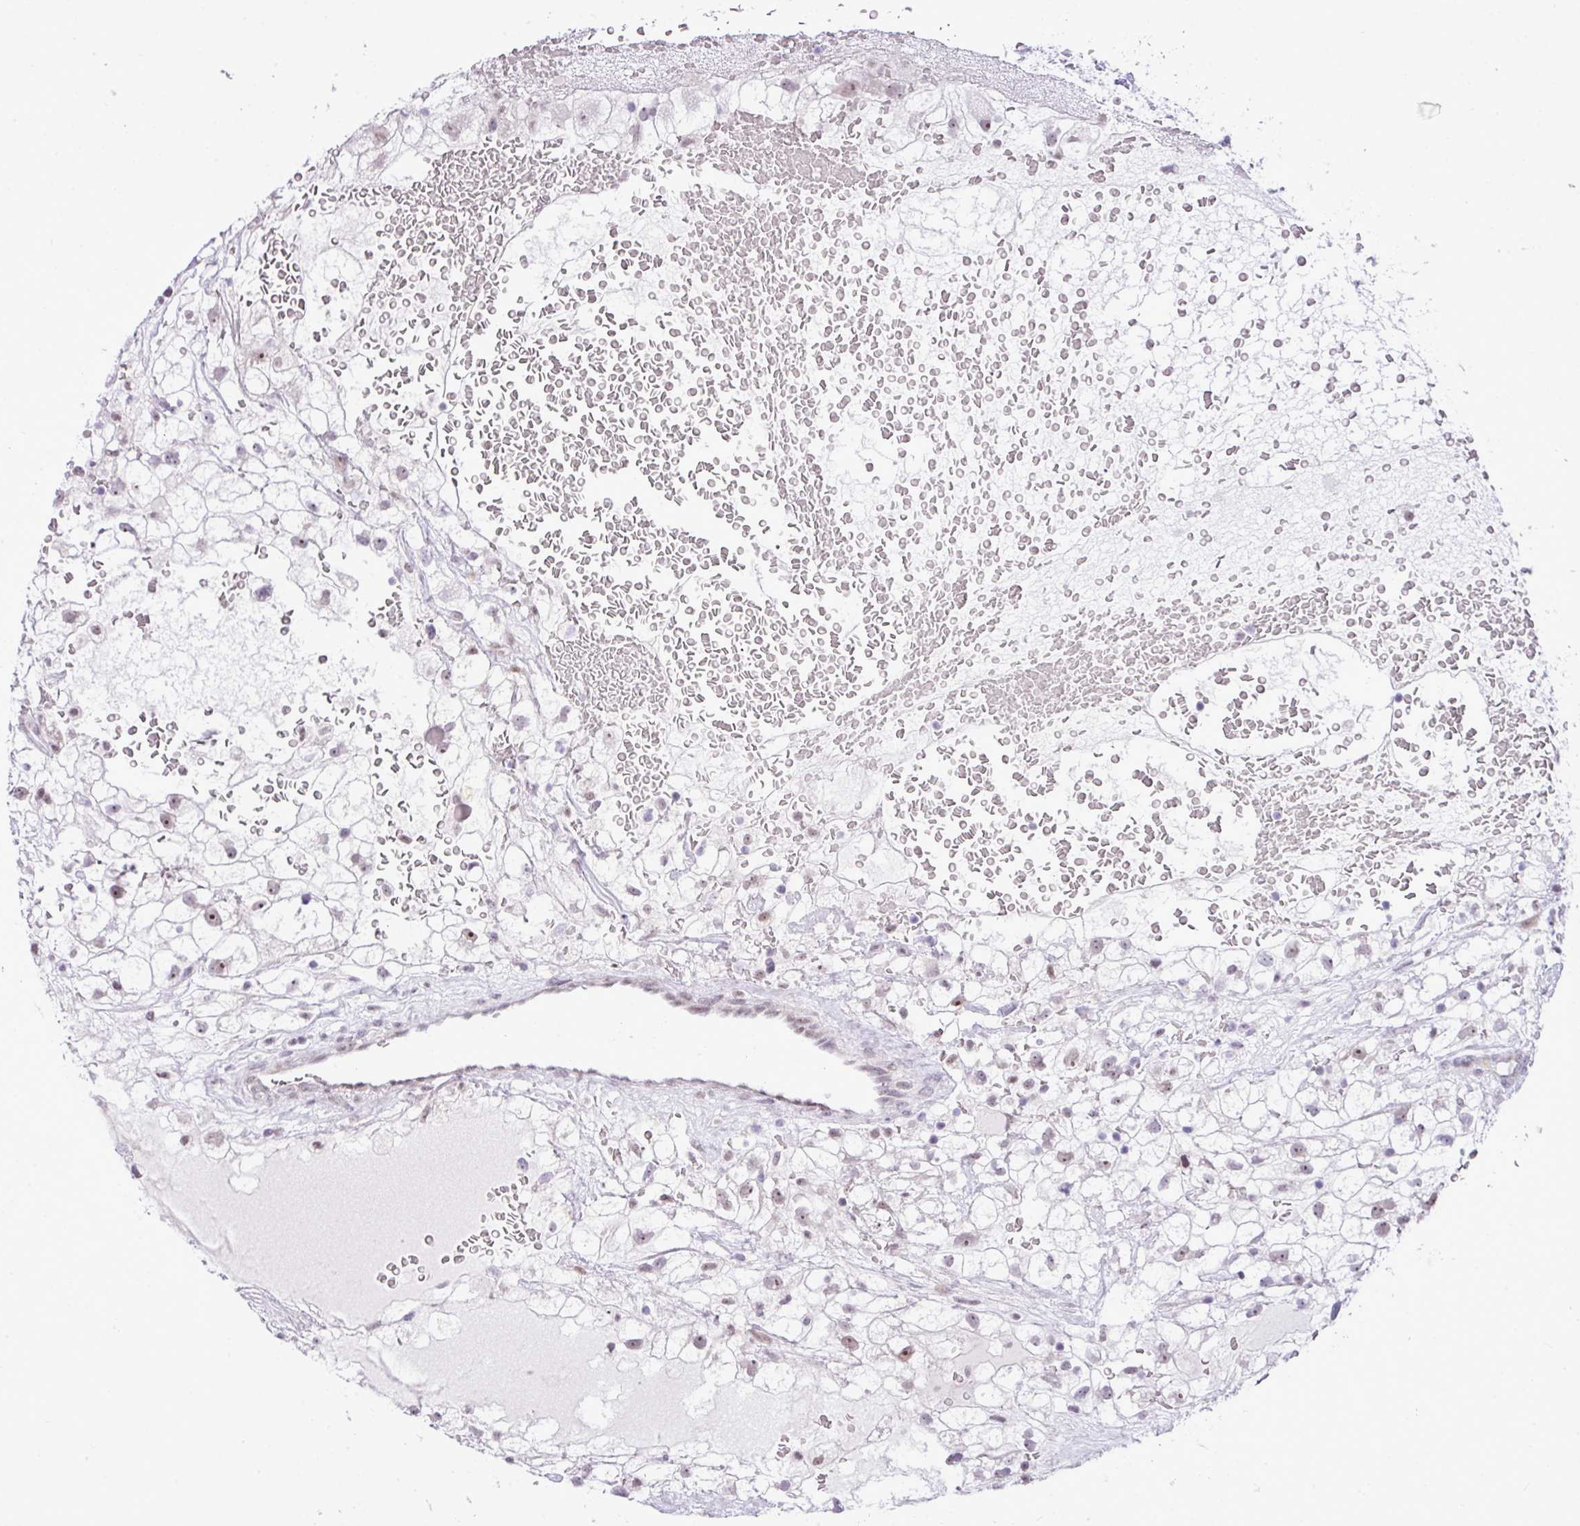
{"staining": {"intensity": "moderate", "quantity": "<25%", "location": "nuclear"}, "tissue": "renal cancer", "cell_type": "Tumor cells", "image_type": "cancer", "snomed": [{"axis": "morphology", "description": "Adenocarcinoma, NOS"}, {"axis": "topography", "description": "Kidney"}], "caption": "Immunohistochemical staining of renal cancer (adenocarcinoma) demonstrates low levels of moderate nuclear staining in about <25% of tumor cells. (Stains: DAB in brown, nuclei in blue, Microscopy: brightfield microscopy at high magnification).", "gene": "ELOA2", "patient": {"sex": "male", "age": 59}}